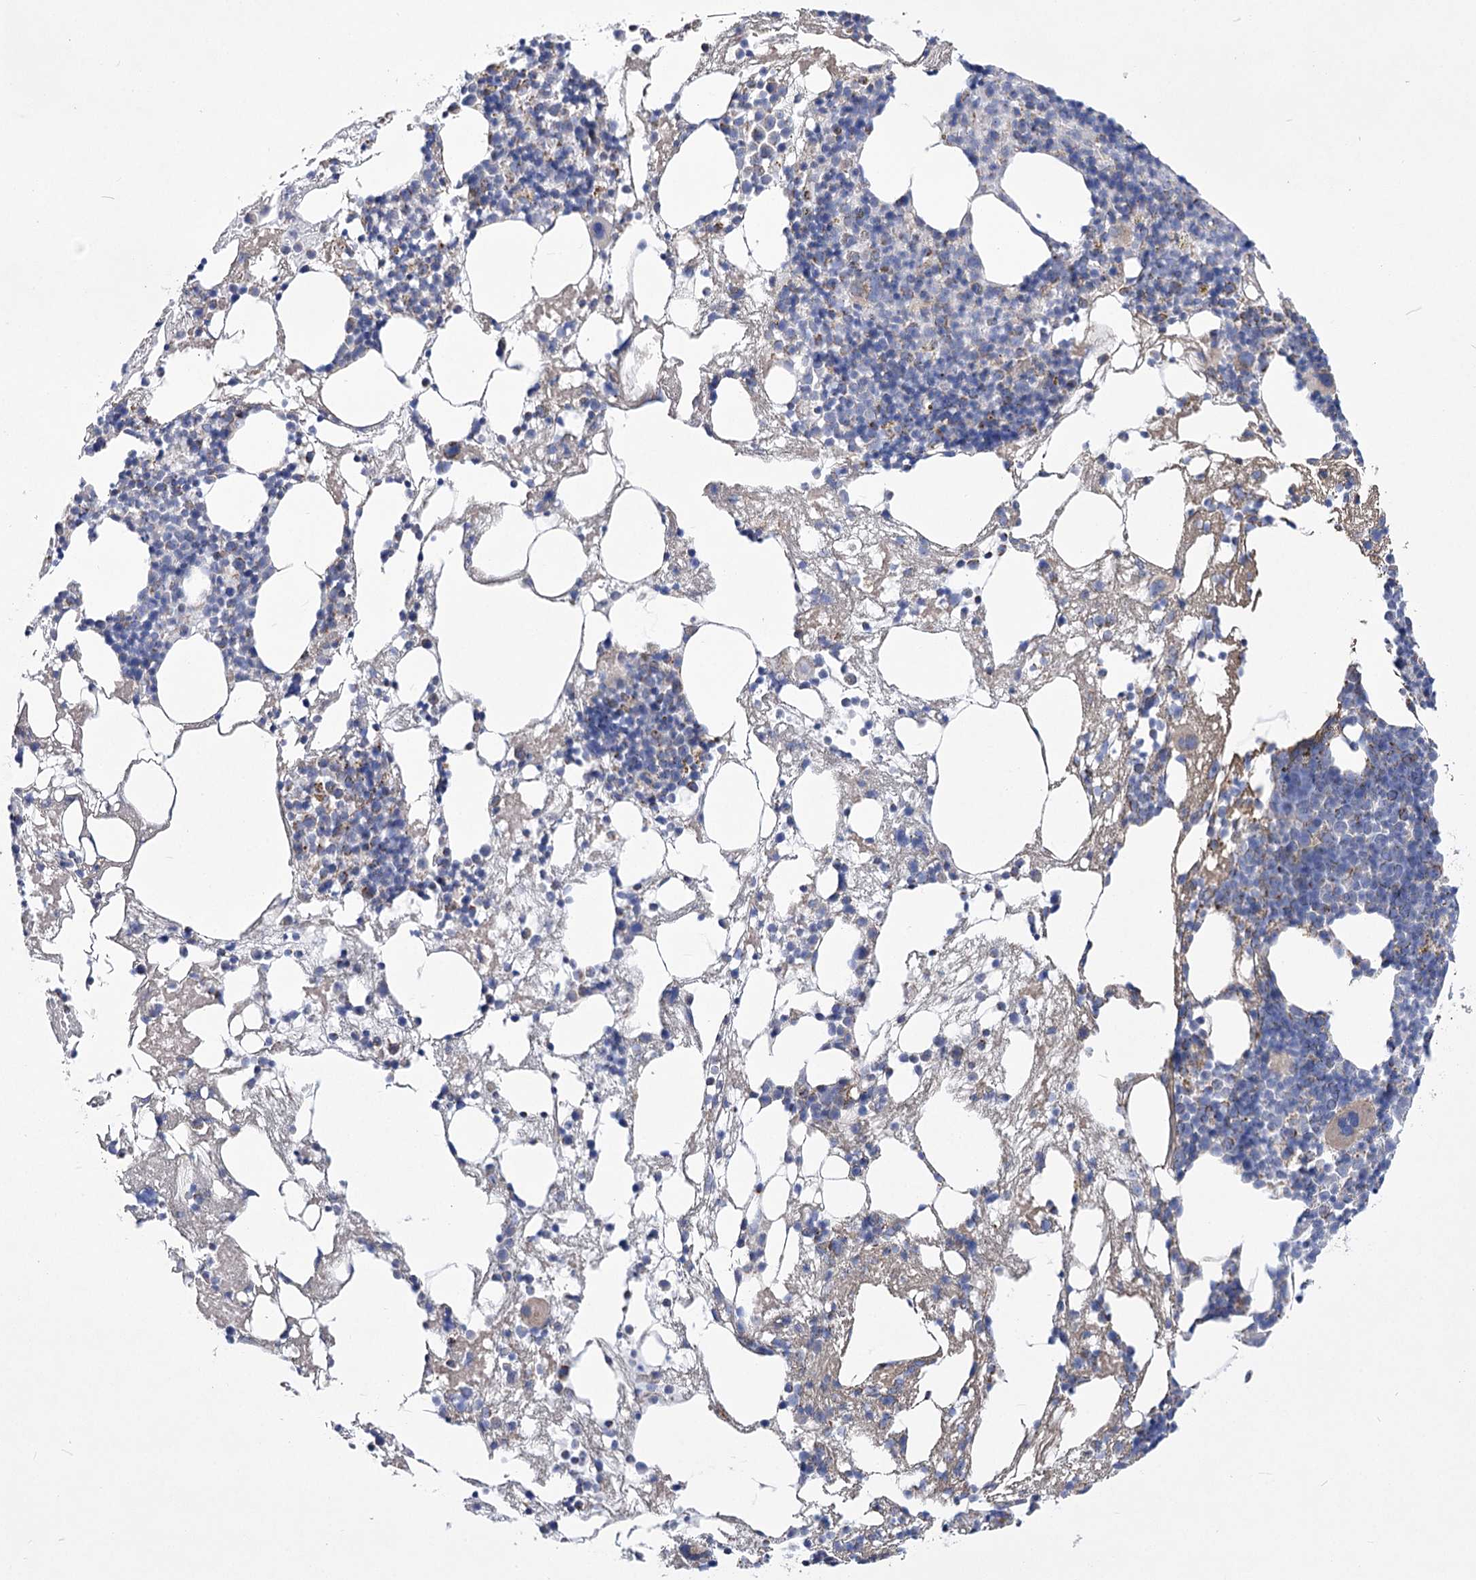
{"staining": {"intensity": "moderate", "quantity": "<25%", "location": "cytoplasmic/membranous"}, "tissue": "bone marrow", "cell_type": "Hematopoietic cells", "image_type": "normal", "snomed": [{"axis": "morphology", "description": "Normal tissue, NOS"}, {"axis": "topography", "description": "Bone marrow"}], "caption": "This photomicrograph exhibits IHC staining of normal human bone marrow, with low moderate cytoplasmic/membranous positivity in approximately <25% of hematopoietic cells.", "gene": "PDHB", "patient": {"sex": "male", "age": 48}}